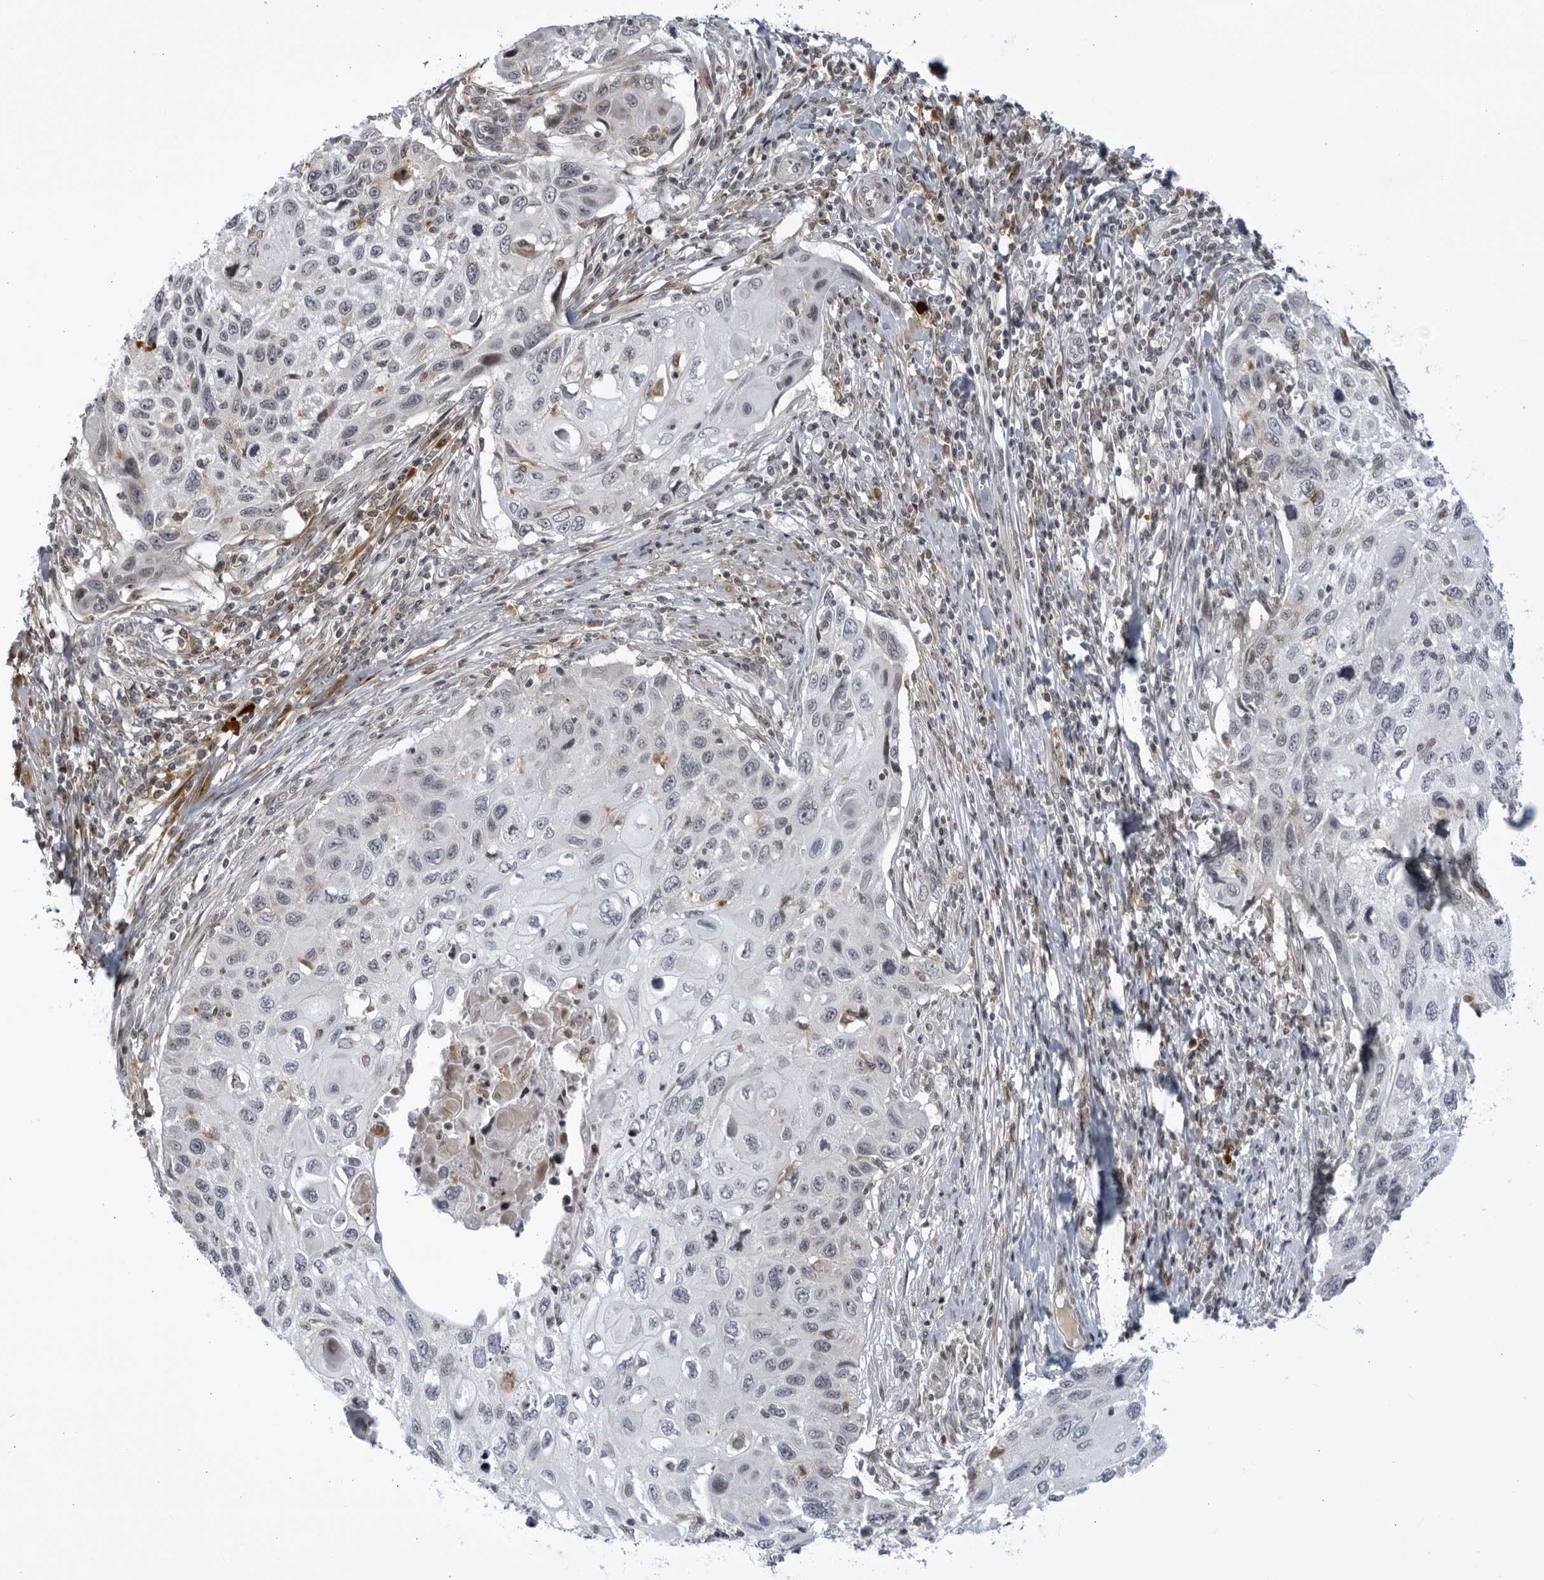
{"staining": {"intensity": "negative", "quantity": "none", "location": "none"}, "tissue": "cervical cancer", "cell_type": "Tumor cells", "image_type": "cancer", "snomed": [{"axis": "morphology", "description": "Squamous cell carcinoma, NOS"}, {"axis": "topography", "description": "Cervix"}], "caption": "An IHC micrograph of cervical cancer (squamous cell carcinoma) is shown. There is no staining in tumor cells of cervical cancer (squamous cell carcinoma). (DAB immunohistochemistry (IHC) visualized using brightfield microscopy, high magnification).", "gene": "DTL", "patient": {"sex": "female", "age": 70}}